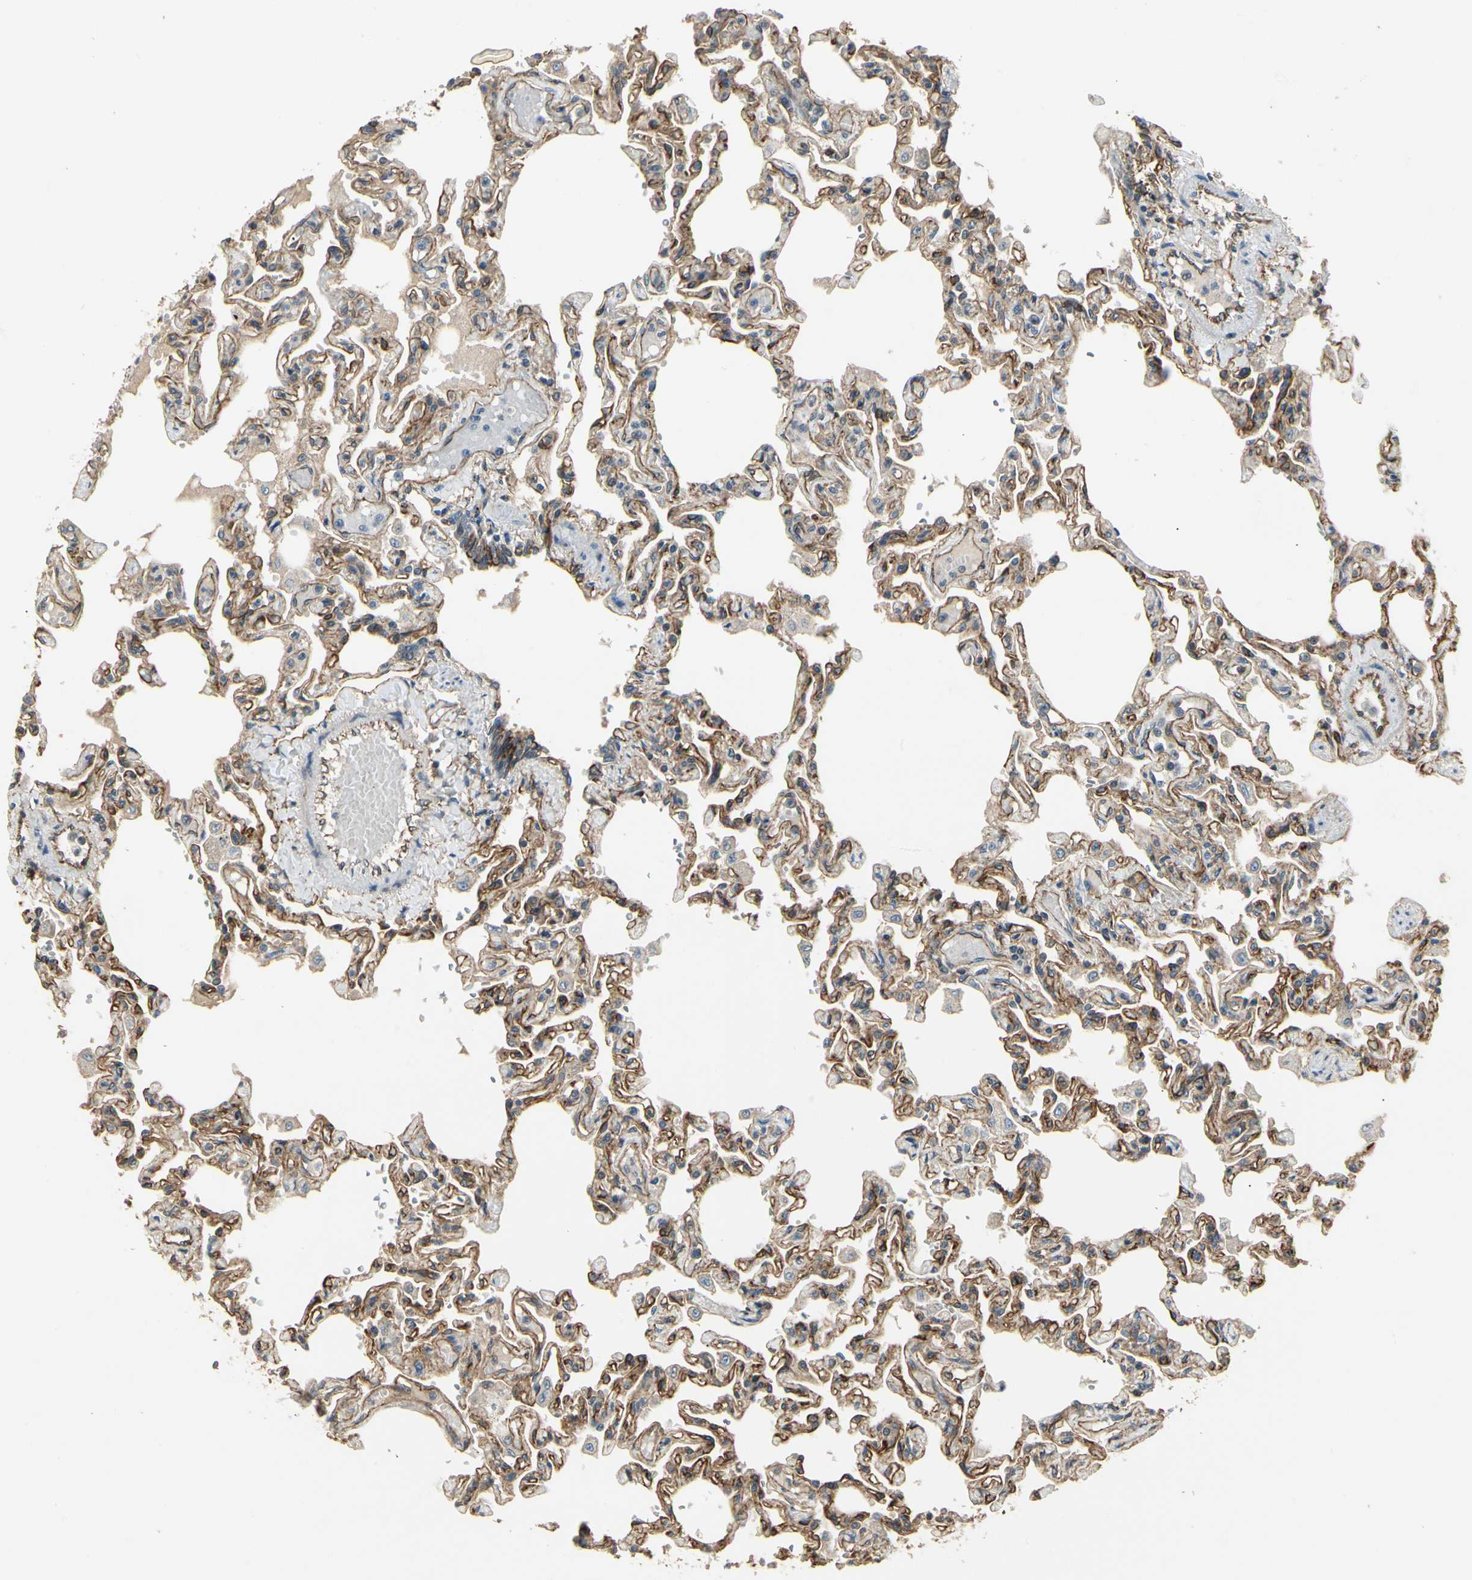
{"staining": {"intensity": "moderate", "quantity": ">75%", "location": "cytoplasmic/membranous"}, "tissue": "lung", "cell_type": "Alveolar cells", "image_type": "normal", "snomed": [{"axis": "morphology", "description": "Normal tissue, NOS"}, {"axis": "topography", "description": "Lung"}], "caption": "Alveolar cells show moderate cytoplasmic/membranous expression in approximately >75% of cells in normal lung. Immunohistochemistry (ihc) stains the protein of interest in brown and the nuclei are stained blue.", "gene": "RNF180", "patient": {"sex": "male", "age": 21}}